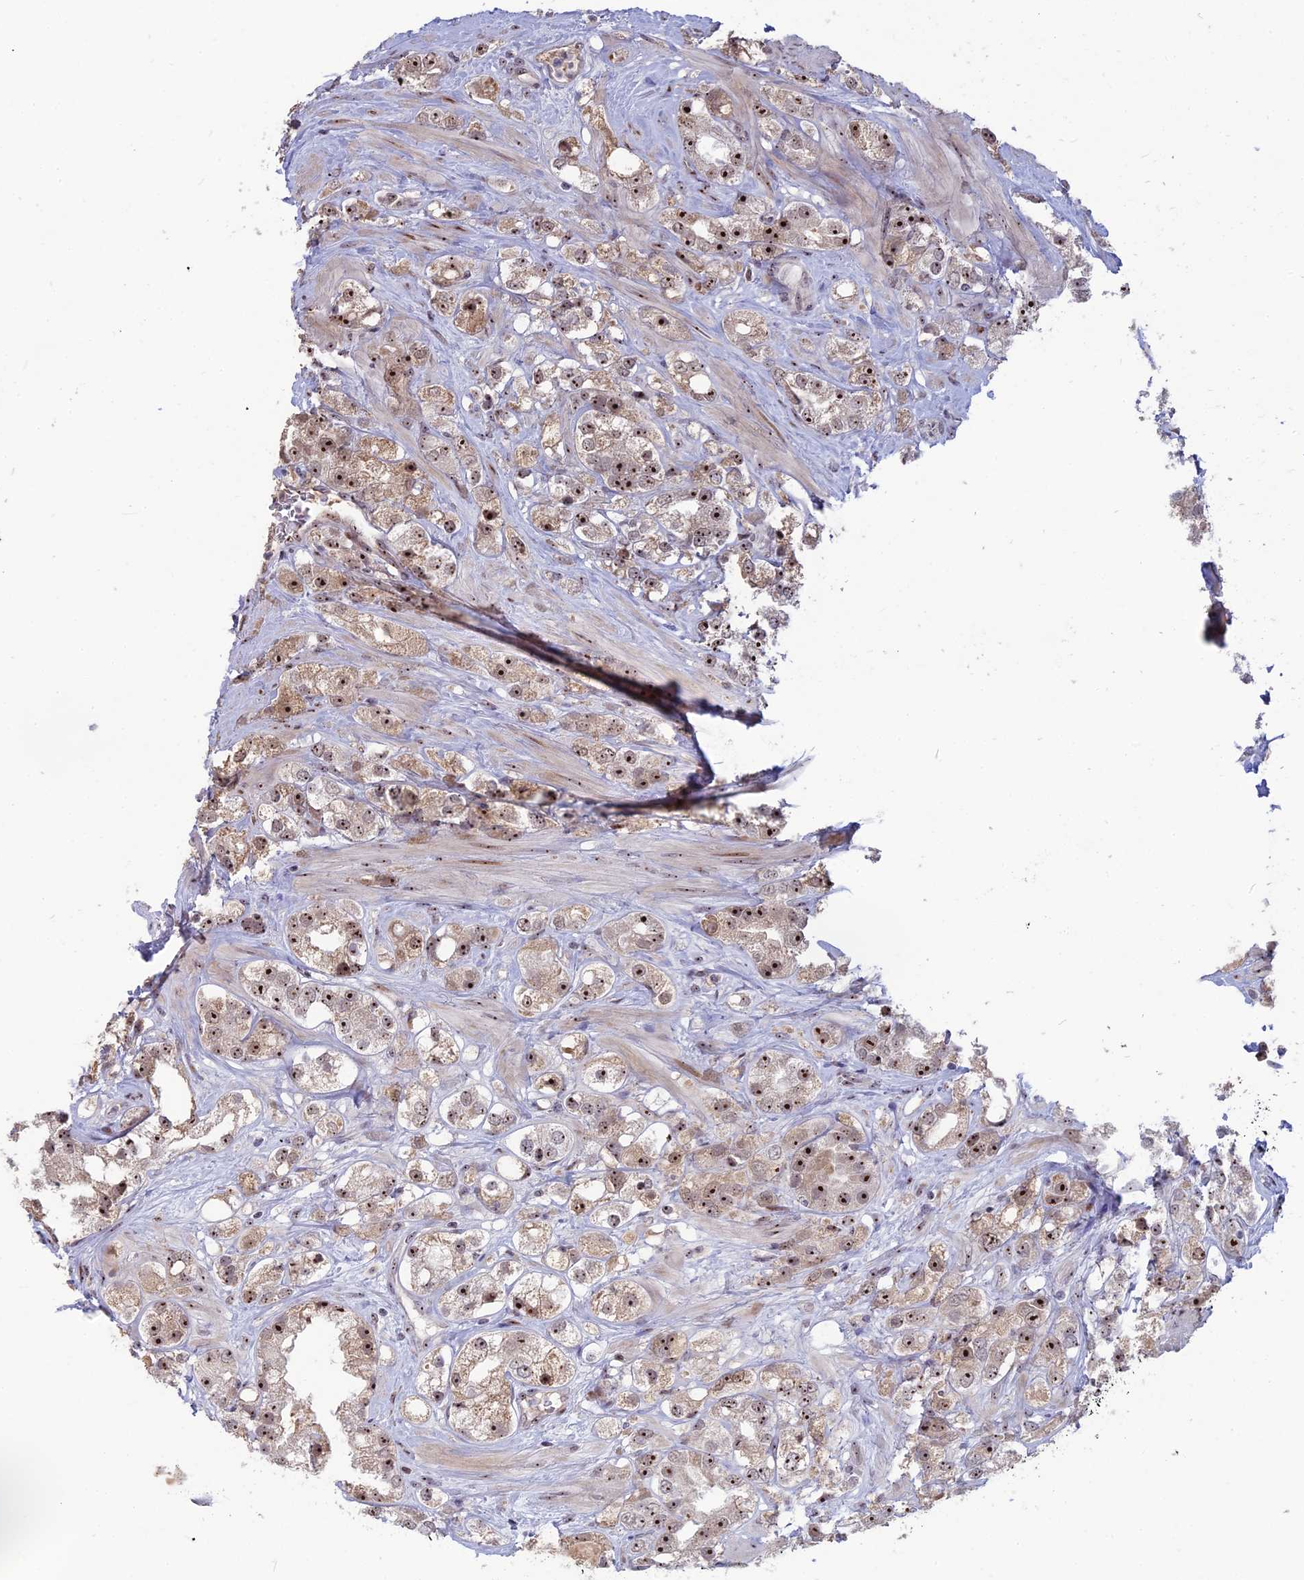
{"staining": {"intensity": "strong", "quantity": ">75%", "location": "nuclear"}, "tissue": "prostate cancer", "cell_type": "Tumor cells", "image_type": "cancer", "snomed": [{"axis": "morphology", "description": "Adenocarcinoma, NOS"}, {"axis": "topography", "description": "Prostate"}], "caption": "Human adenocarcinoma (prostate) stained for a protein (brown) reveals strong nuclear positive expression in approximately >75% of tumor cells.", "gene": "FAM131A", "patient": {"sex": "male", "age": 79}}